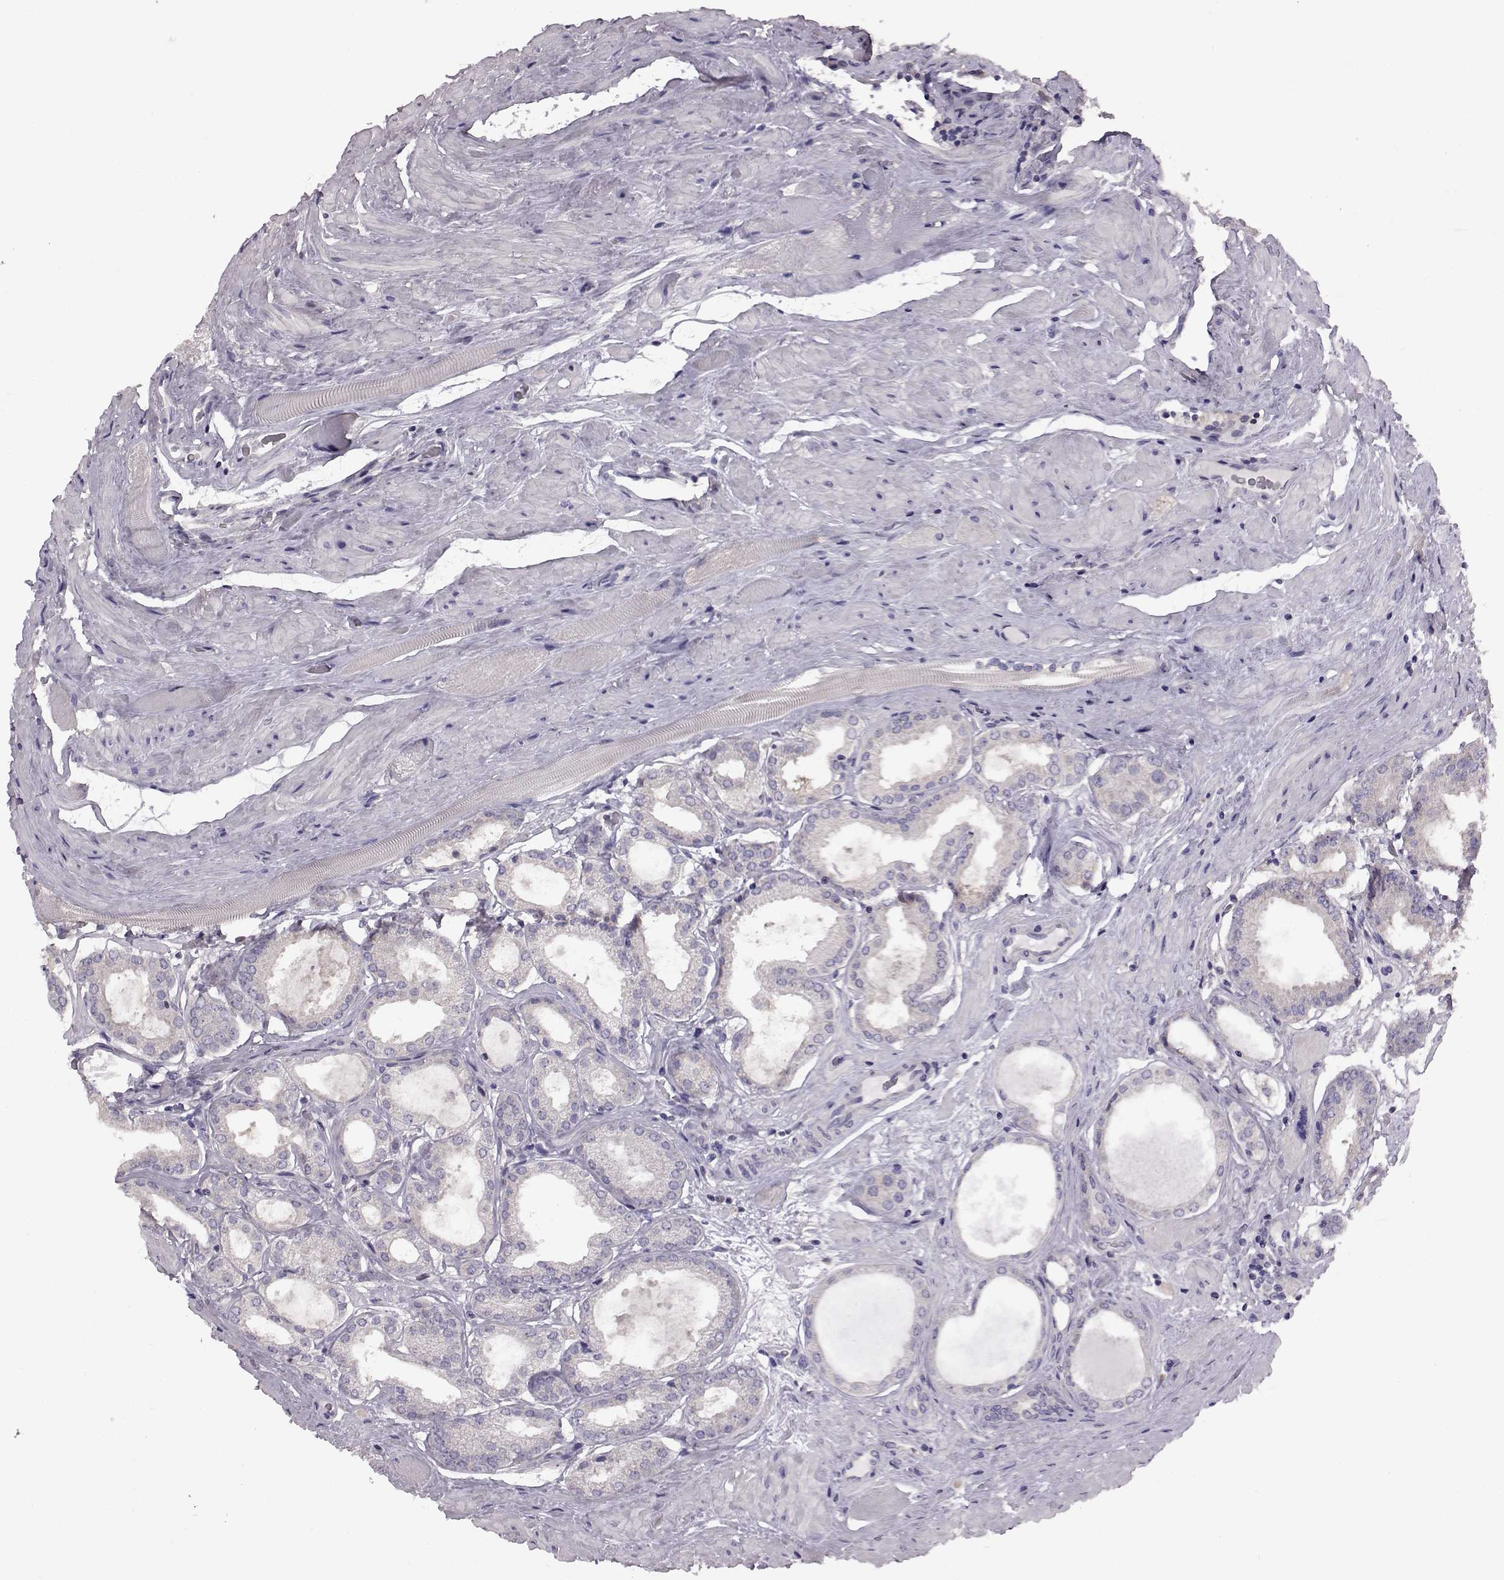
{"staining": {"intensity": "negative", "quantity": "none", "location": "none"}, "tissue": "prostate cancer", "cell_type": "Tumor cells", "image_type": "cancer", "snomed": [{"axis": "morphology", "description": "Adenocarcinoma, NOS"}, {"axis": "topography", "description": "Prostate"}], "caption": "Adenocarcinoma (prostate) was stained to show a protein in brown. There is no significant expression in tumor cells.", "gene": "ADGRG2", "patient": {"sex": "male", "age": 63}}